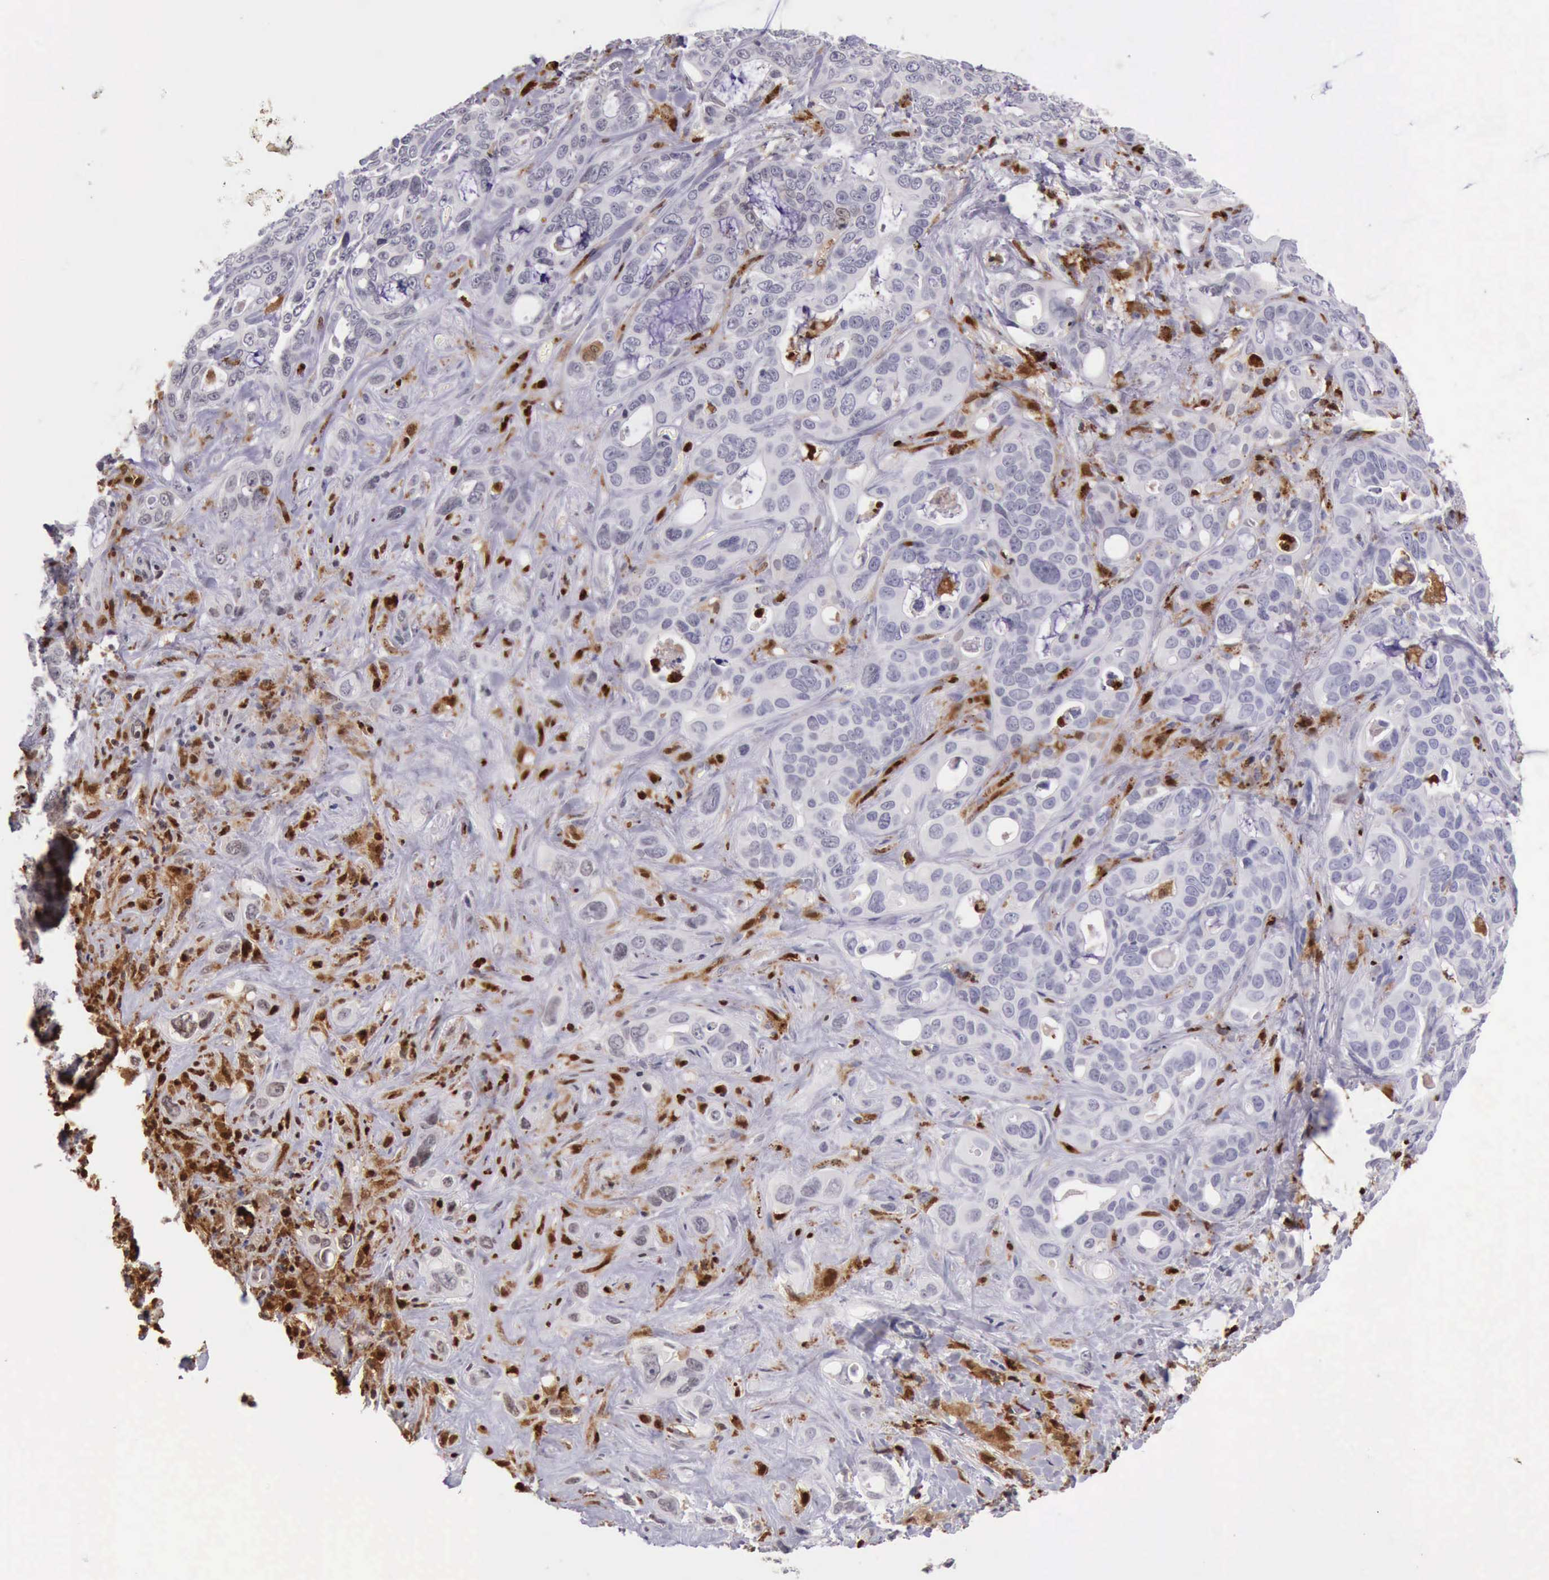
{"staining": {"intensity": "negative", "quantity": "none", "location": "none"}, "tissue": "liver cancer", "cell_type": "Tumor cells", "image_type": "cancer", "snomed": [{"axis": "morphology", "description": "Cholangiocarcinoma"}, {"axis": "topography", "description": "Liver"}], "caption": "Tumor cells show no significant positivity in liver cholangiocarcinoma.", "gene": "CSTA", "patient": {"sex": "female", "age": 79}}